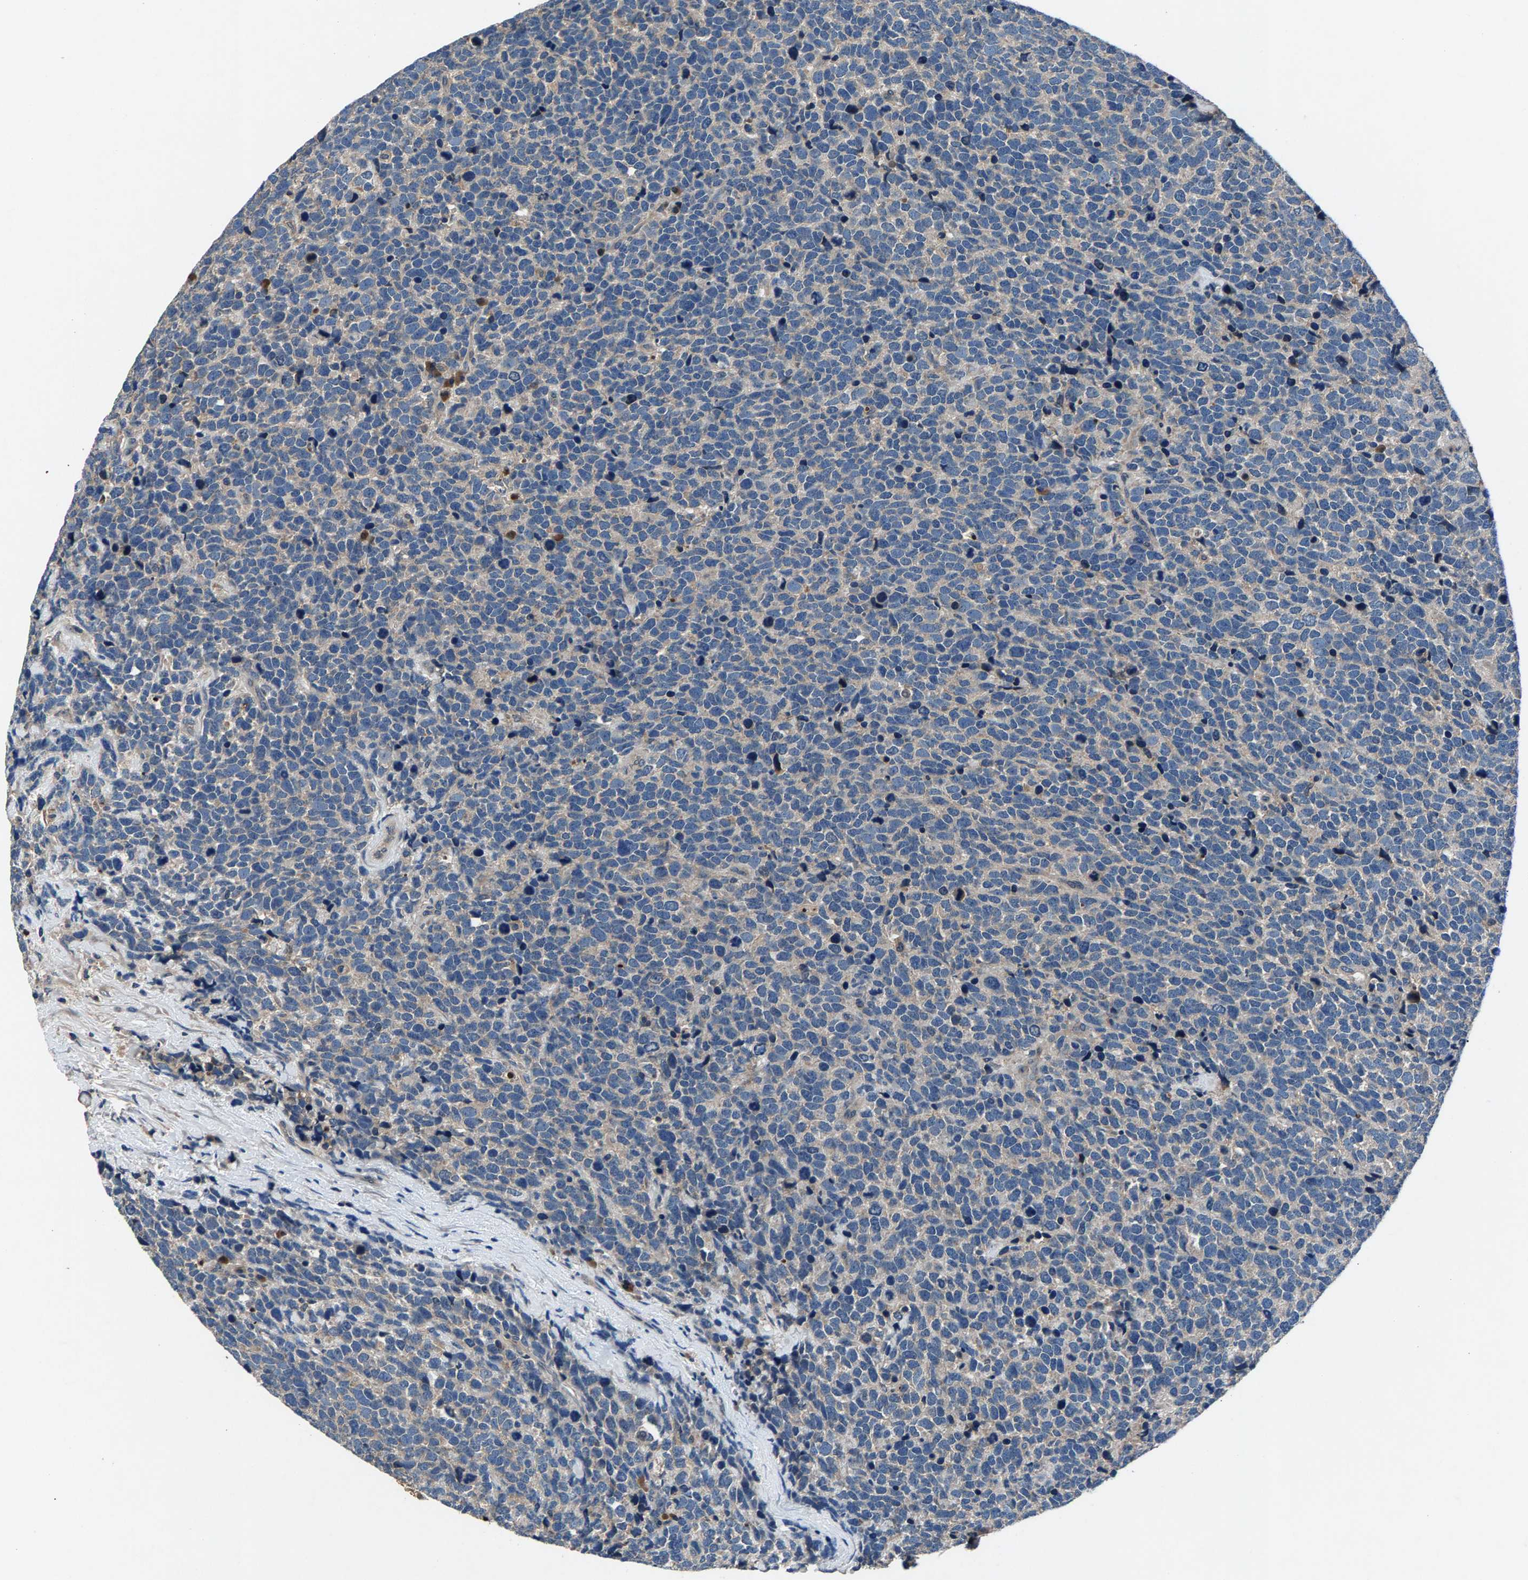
{"staining": {"intensity": "negative", "quantity": "none", "location": "none"}, "tissue": "urothelial cancer", "cell_type": "Tumor cells", "image_type": "cancer", "snomed": [{"axis": "morphology", "description": "Urothelial carcinoma, High grade"}, {"axis": "topography", "description": "Urinary bladder"}], "caption": "This is a image of immunohistochemistry staining of urothelial carcinoma (high-grade), which shows no positivity in tumor cells. (DAB immunohistochemistry (IHC), high magnification).", "gene": "PRXL2C", "patient": {"sex": "female", "age": 82}}